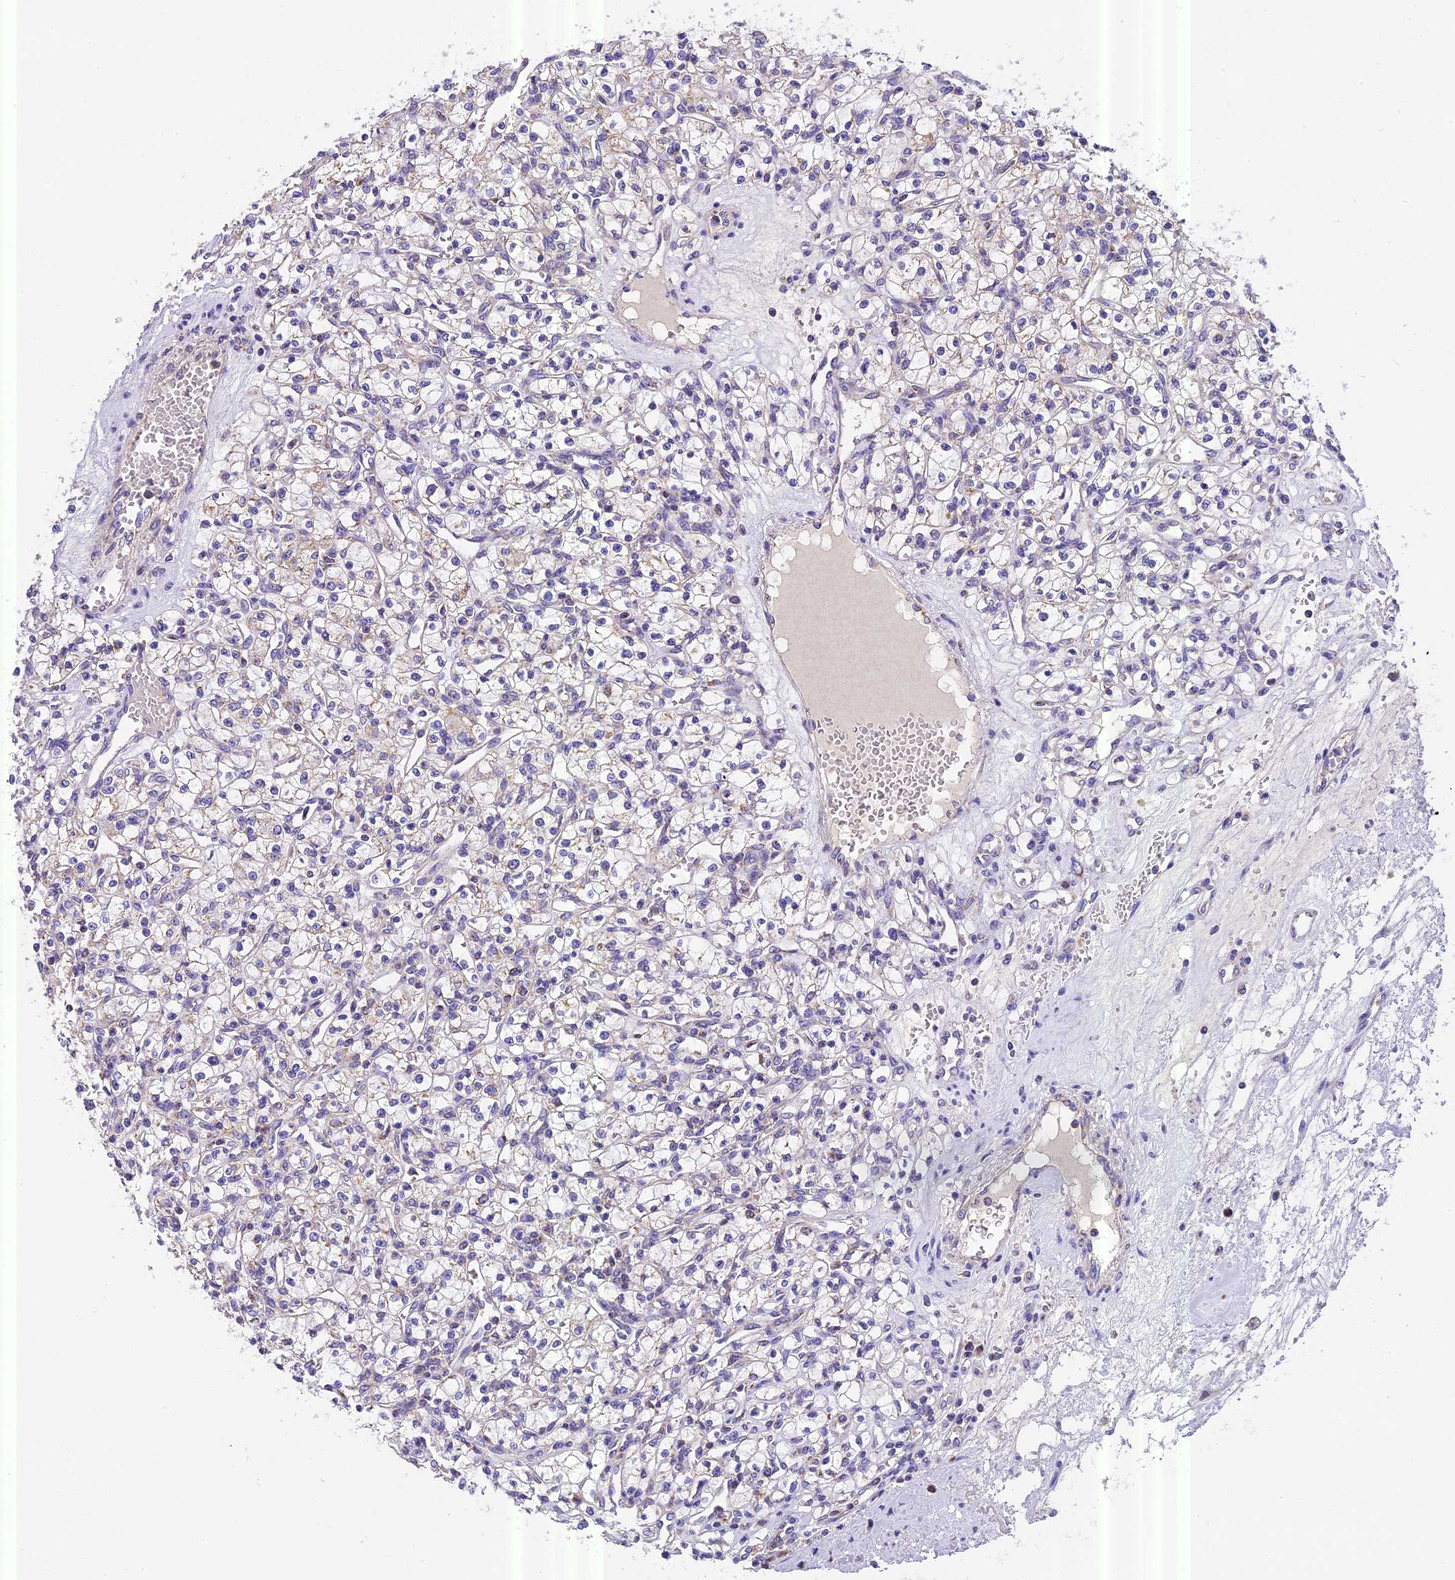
{"staining": {"intensity": "negative", "quantity": "none", "location": "none"}, "tissue": "renal cancer", "cell_type": "Tumor cells", "image_type": "cancer", "snomed": [{"axis": "morphology", "description": "Adenocarcinoma, NOS"}, {"axis": "topography", "description": "Kidney"}], "caption": "Immunohistochemistry (IHC) of human renal adenocarcinoma exhibits no positivity in tumor cells. The staining was performed using DAB to visualize the protein expression in brown, while the nuclei were stained in blue with hematoxylin (Magnification: 20x).", "gene": "MGME1", "patient": {"sex": "female", "age": 59}}